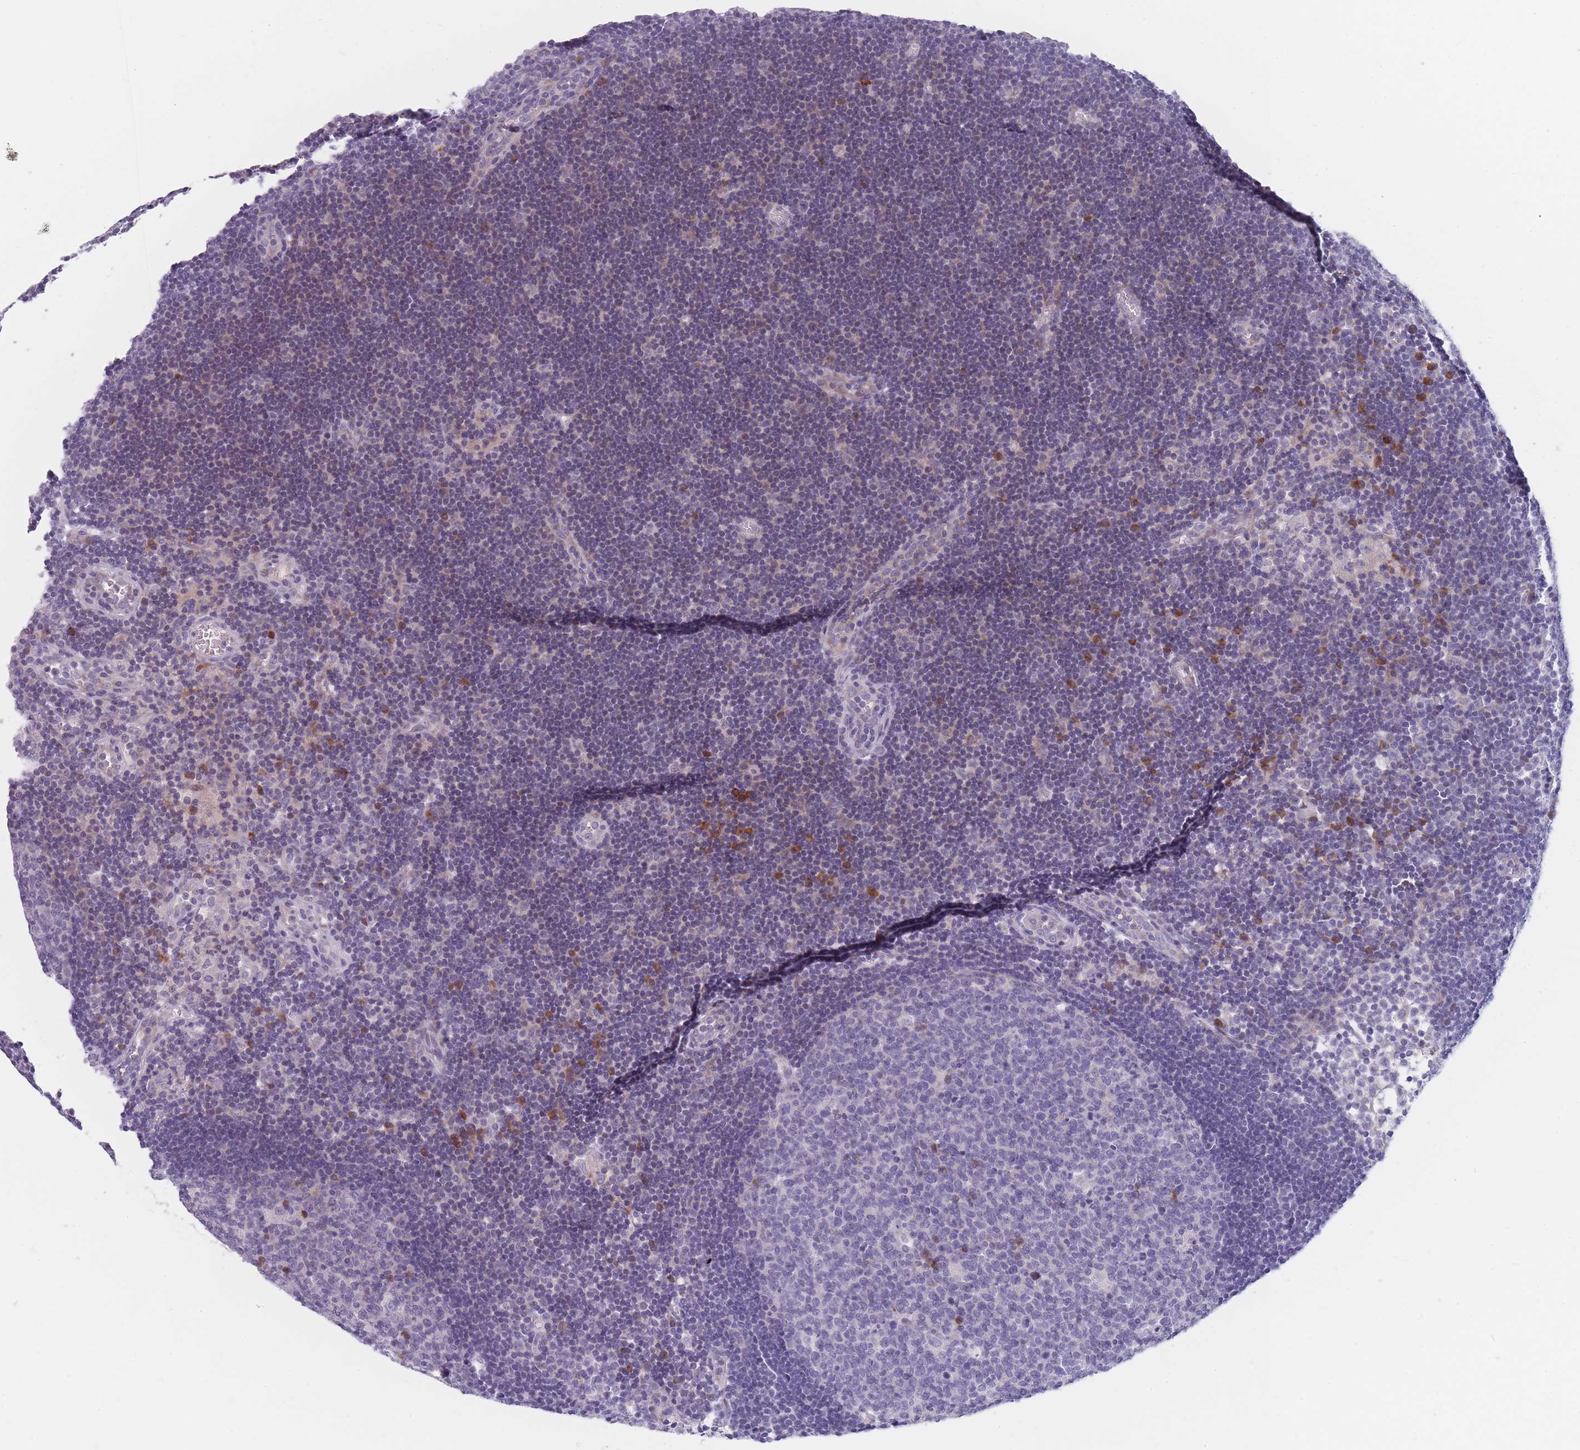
{"staining": {"intensity": "negative", "quantity": "none", "location": "none"}, "tissue": "lymph node", "cell_type": "Germinal center cells", "image_type": "normal", "snomed": [{"axis": "morphology", "description": "Normal tissue, NOS"}, {"axis": "topography", "description": "Lymph node"}], "caption": "This is an immunohistochemistry (IHC) micrograph of unremarkable lymph node. There is no staining in germinal center cells.", "gene": "SPATS1", "patient": {"sex": "male", "age": 62}}